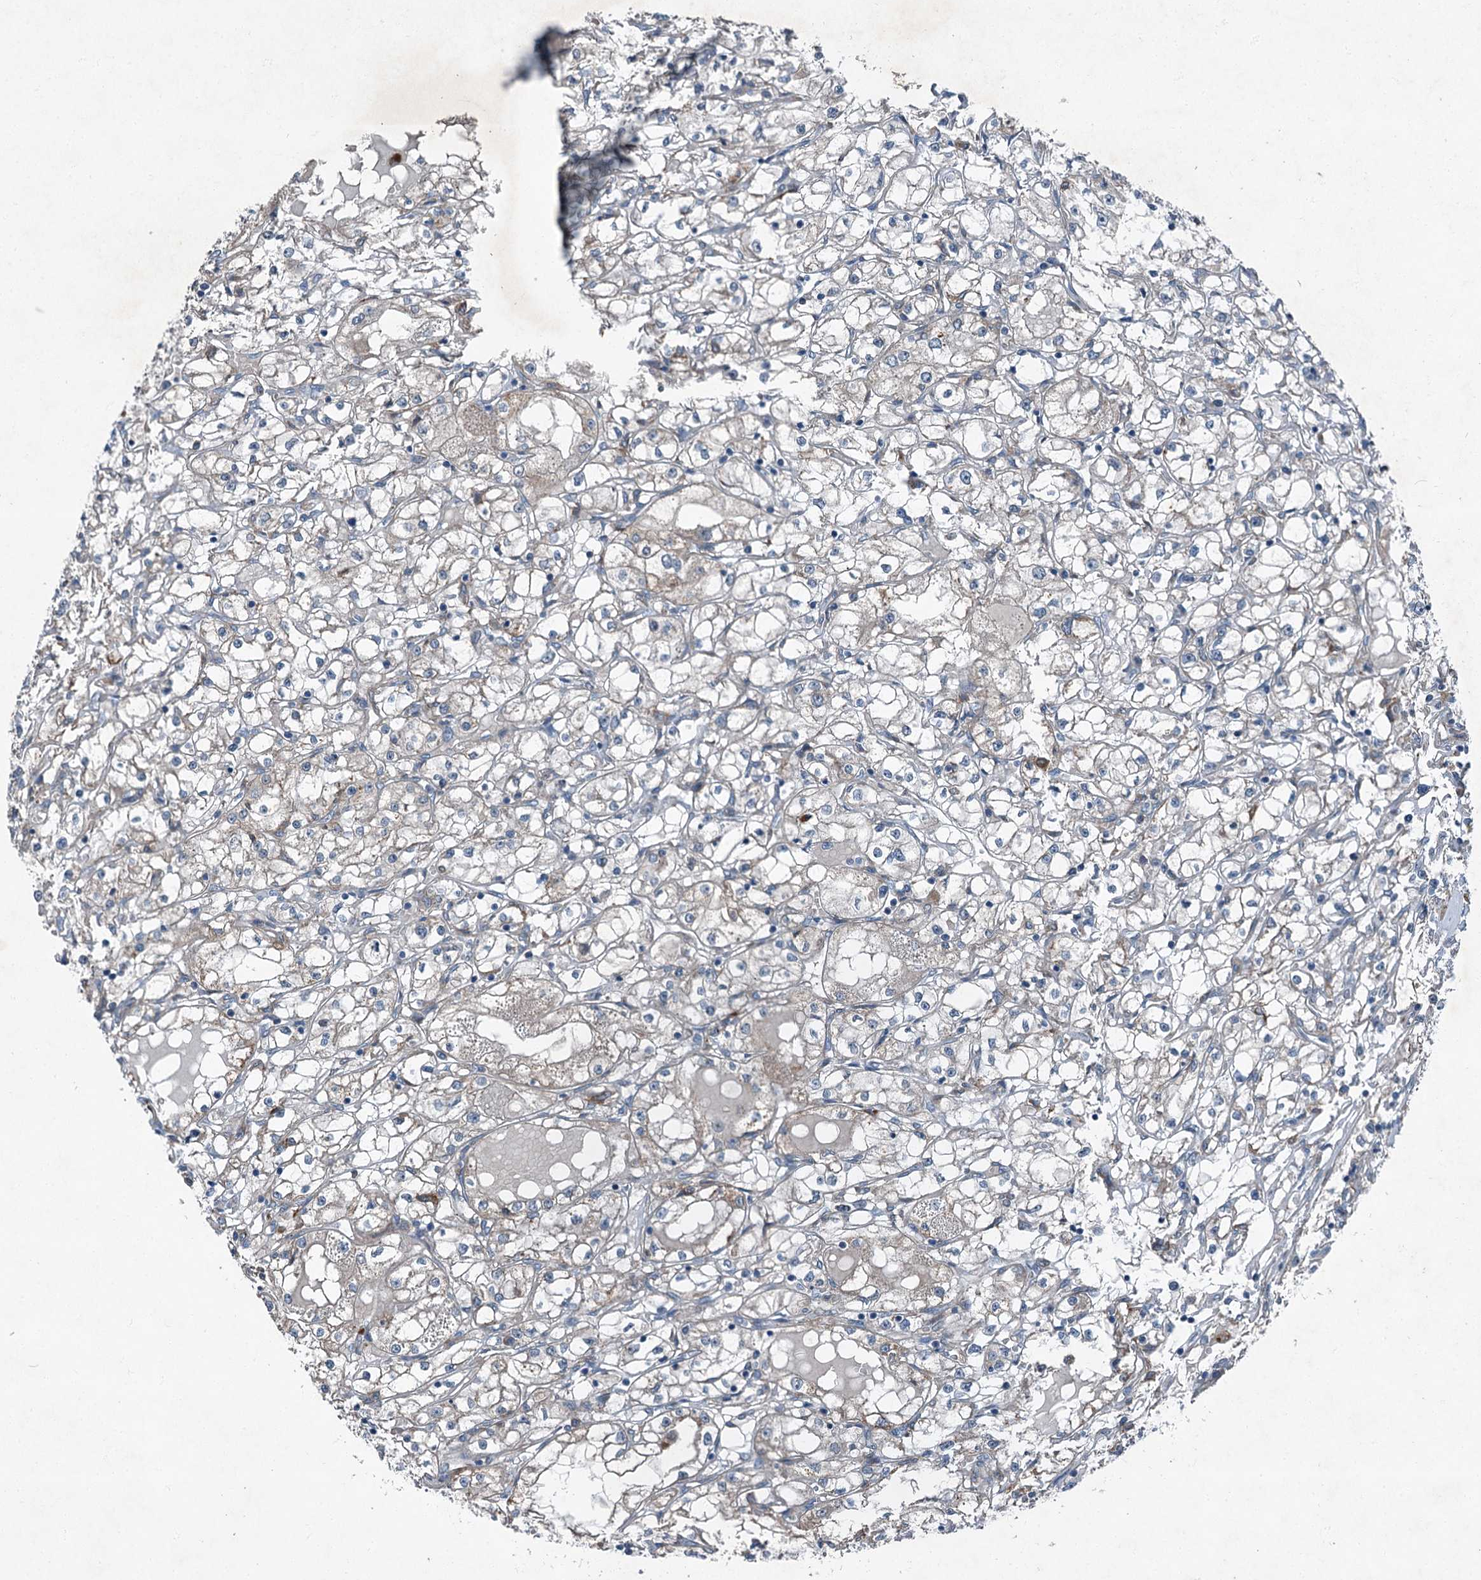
{"staining": {"intensity": "weak", "quantity": "25%-75%", "location": "cytoplasmic/membranous"}, "tissue": "renal cancer", "cell_type": "Tumor cells", "image_type": "cancer", "snomed": [{"axis": "morphology", "description": "Adenocarcinoma, NOS"}, {"axis": "topography", "description": "Kidney"}], "caption": "DAB (3,3'-diaminobenzidine) immunohistochemical staining of renal cancer demonstrates weak cytoplasmic/membranous protein positivity in about 25%-75% of tumor cells.", "gene": "AXL", "patient": {"sex": "male", "age": 56}}